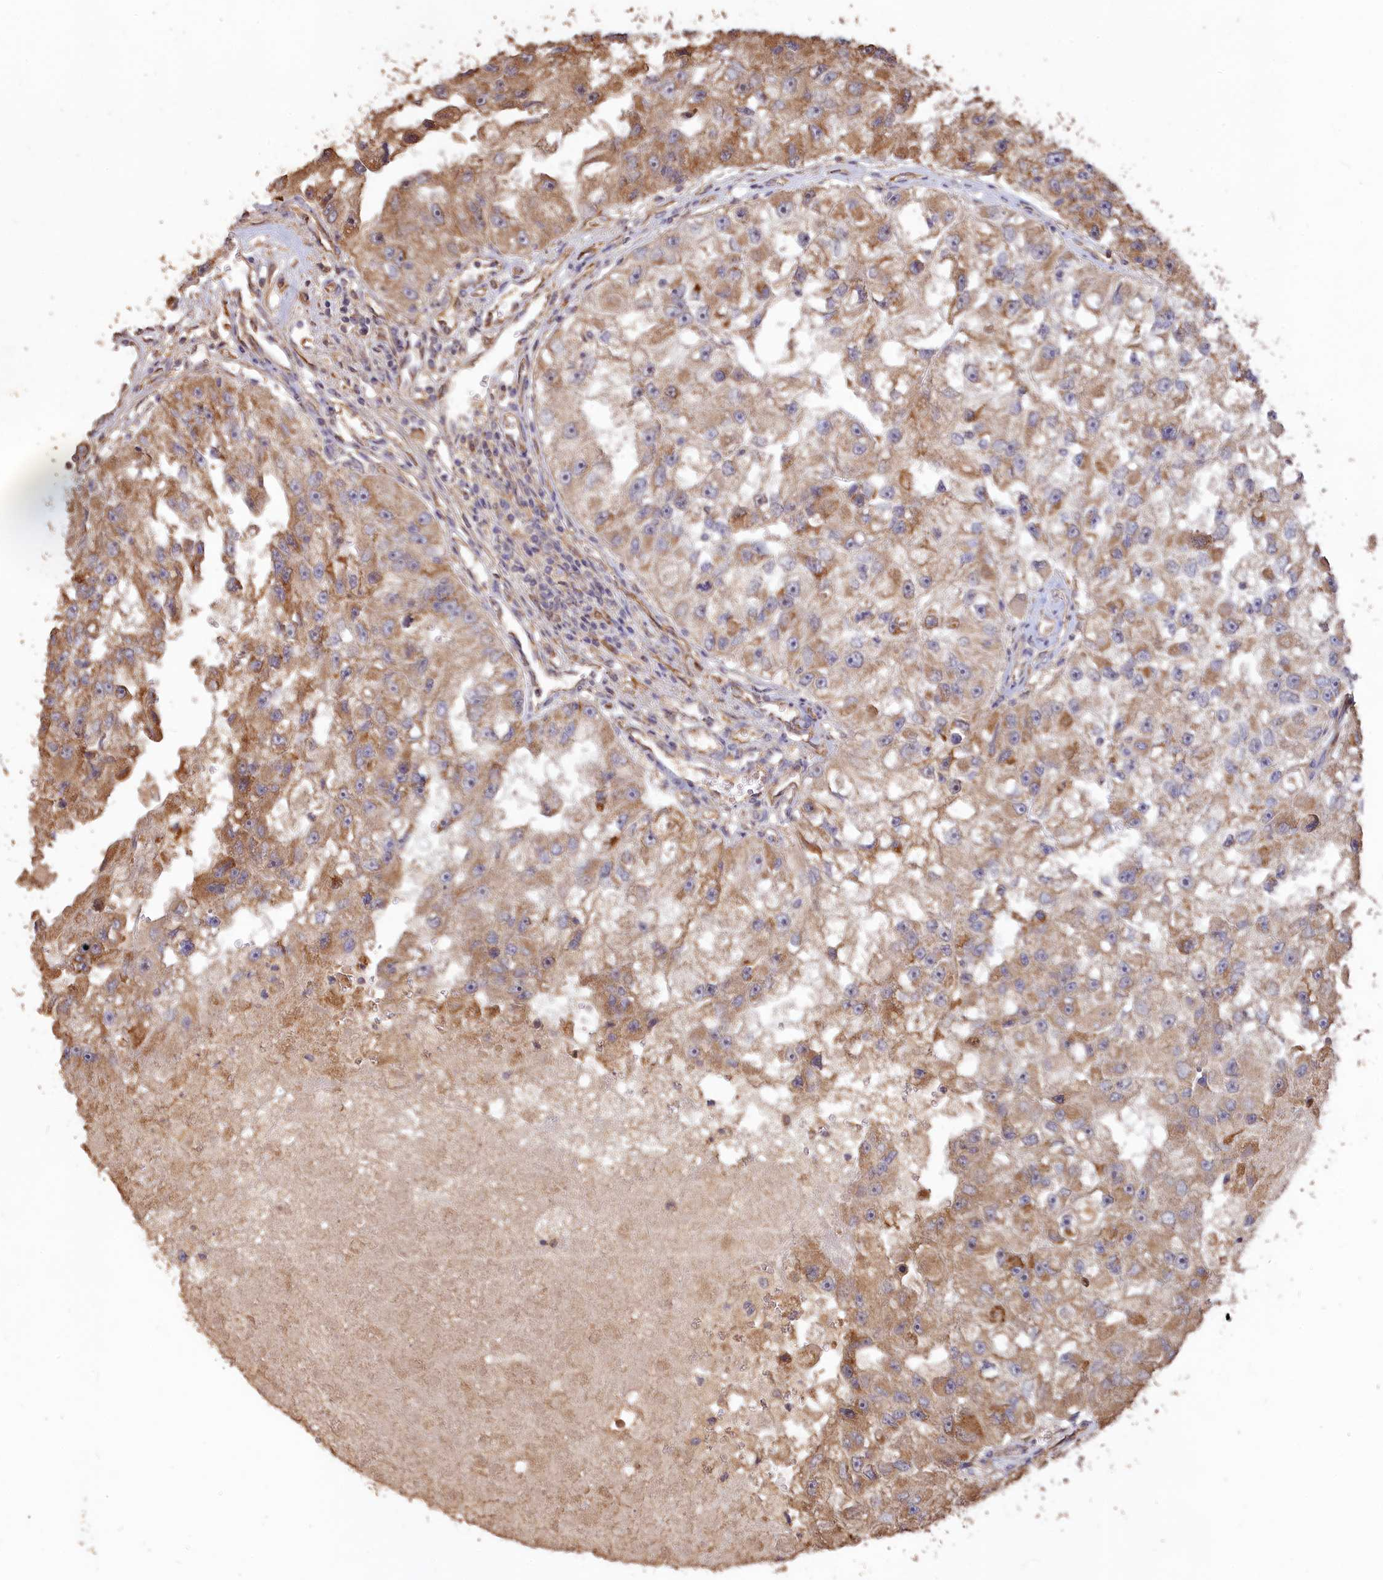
{"staining": {"intensity": "moderate", "quantity": ">75%", "location": "cytoplasmic/membranous"}, "tissue": "renal cancer", "cell_type": "Tumor cells", "image_type": "cancer", "snomed": [{"axis": "morphology", "description": "Adenocarcinoma, NOS"}, {"axis": "topography", "description": "Kidney"}], "caption": "Protein analysis of renal cancer tissue shows moderate cytoplasmic/membranous positivity in about >75% of tumor cells.", "gene": "LAYN", "patient": {"sex": "male", "age": 63}}